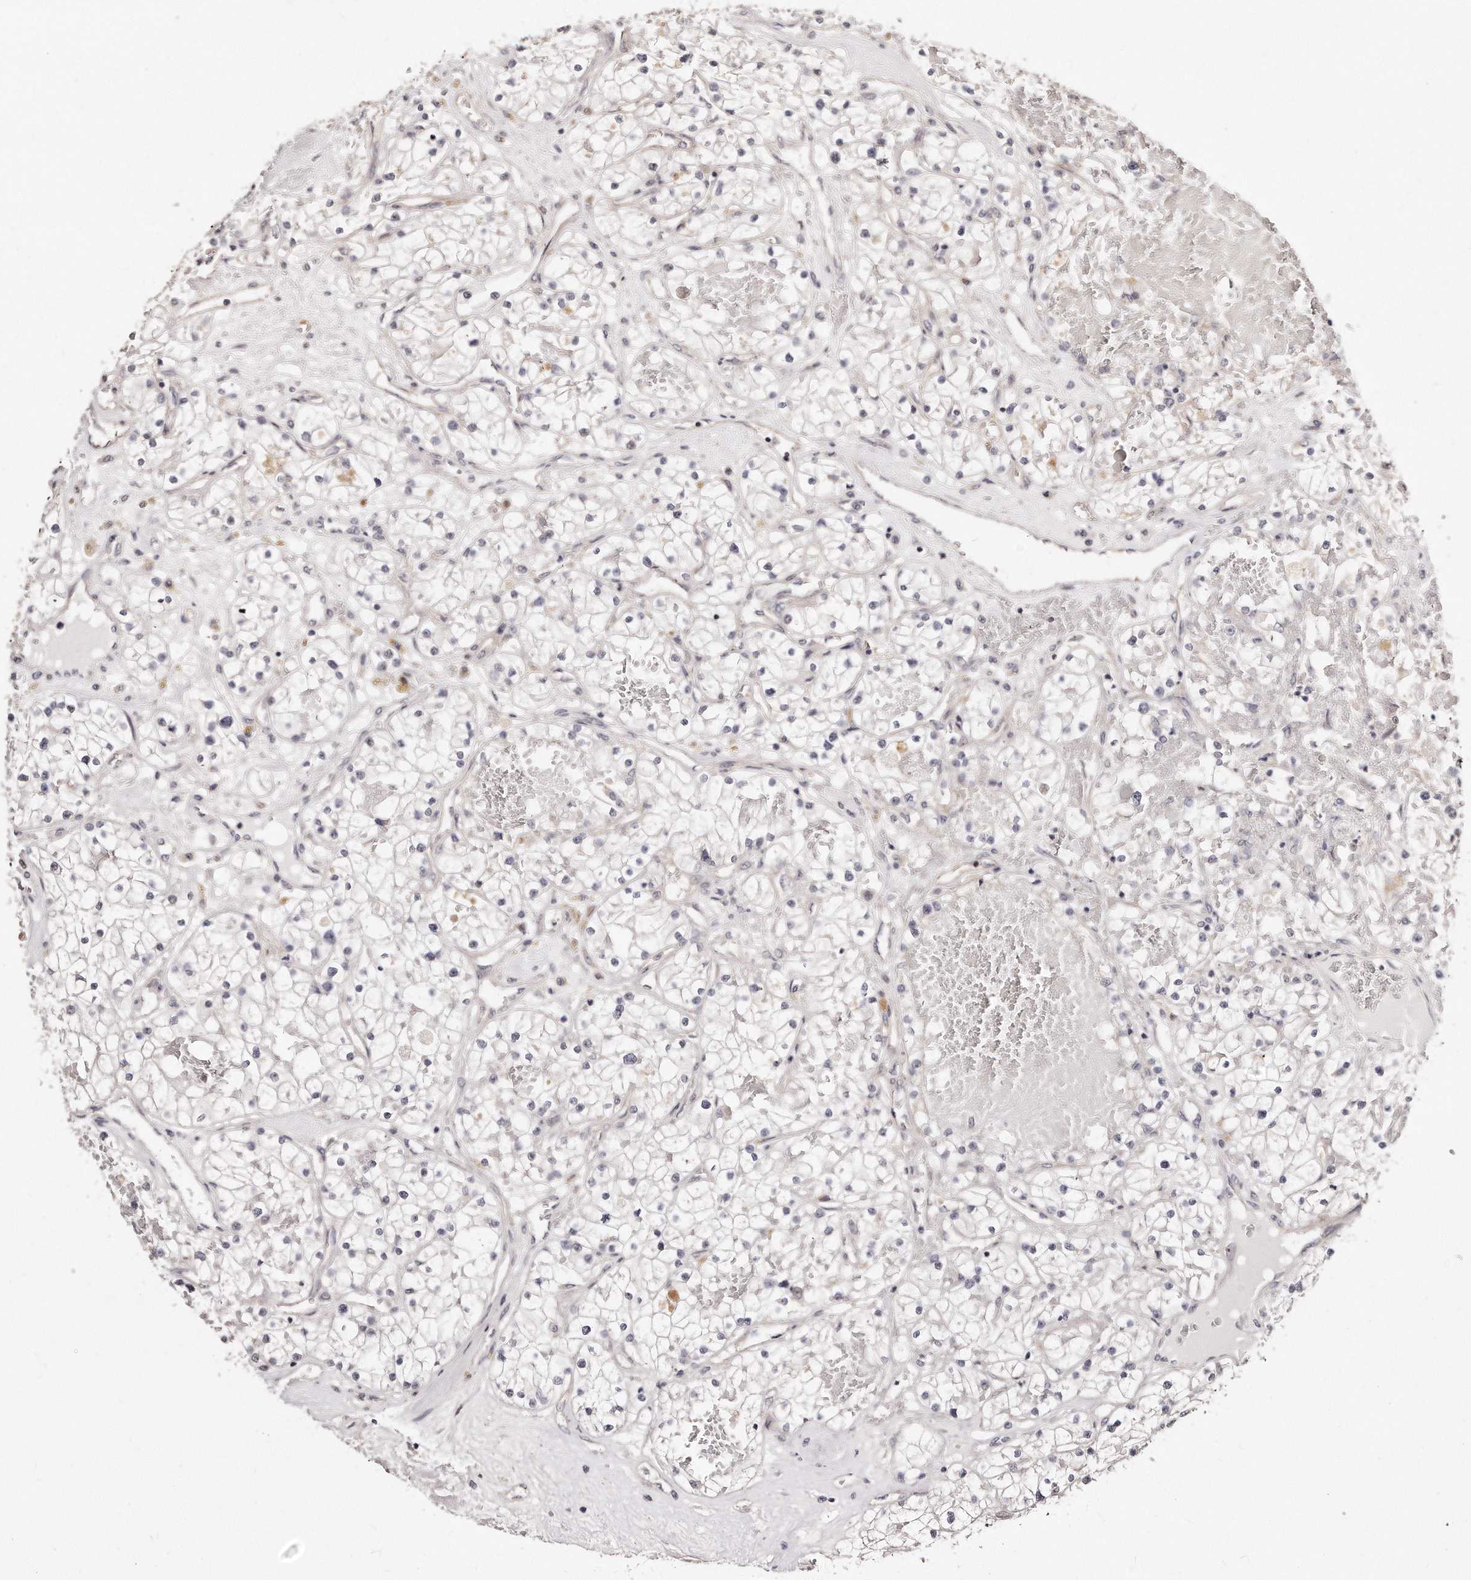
{"staining": {"intensity": "negative", "quantity": "none", "location": "none"}, "tissue": "renal cancer", "cell_type": "Tumor cells", "image_type": "cancer", "snomed": [{"axis": "morphology", "description": "Normal tissue, NOS"}, {"axis": "morphology", "description": "Adenocarcinoma, NOS"}, {"axis": "topography", "description": "Kidney"}], "caption": "This is a photomicrograph of immunohistochemistry (IHC) staining of renal cancer, which shows no expression in tumor cells.", "gene": "CASZ1", "patient": {"sex": "male", "age": 68}}